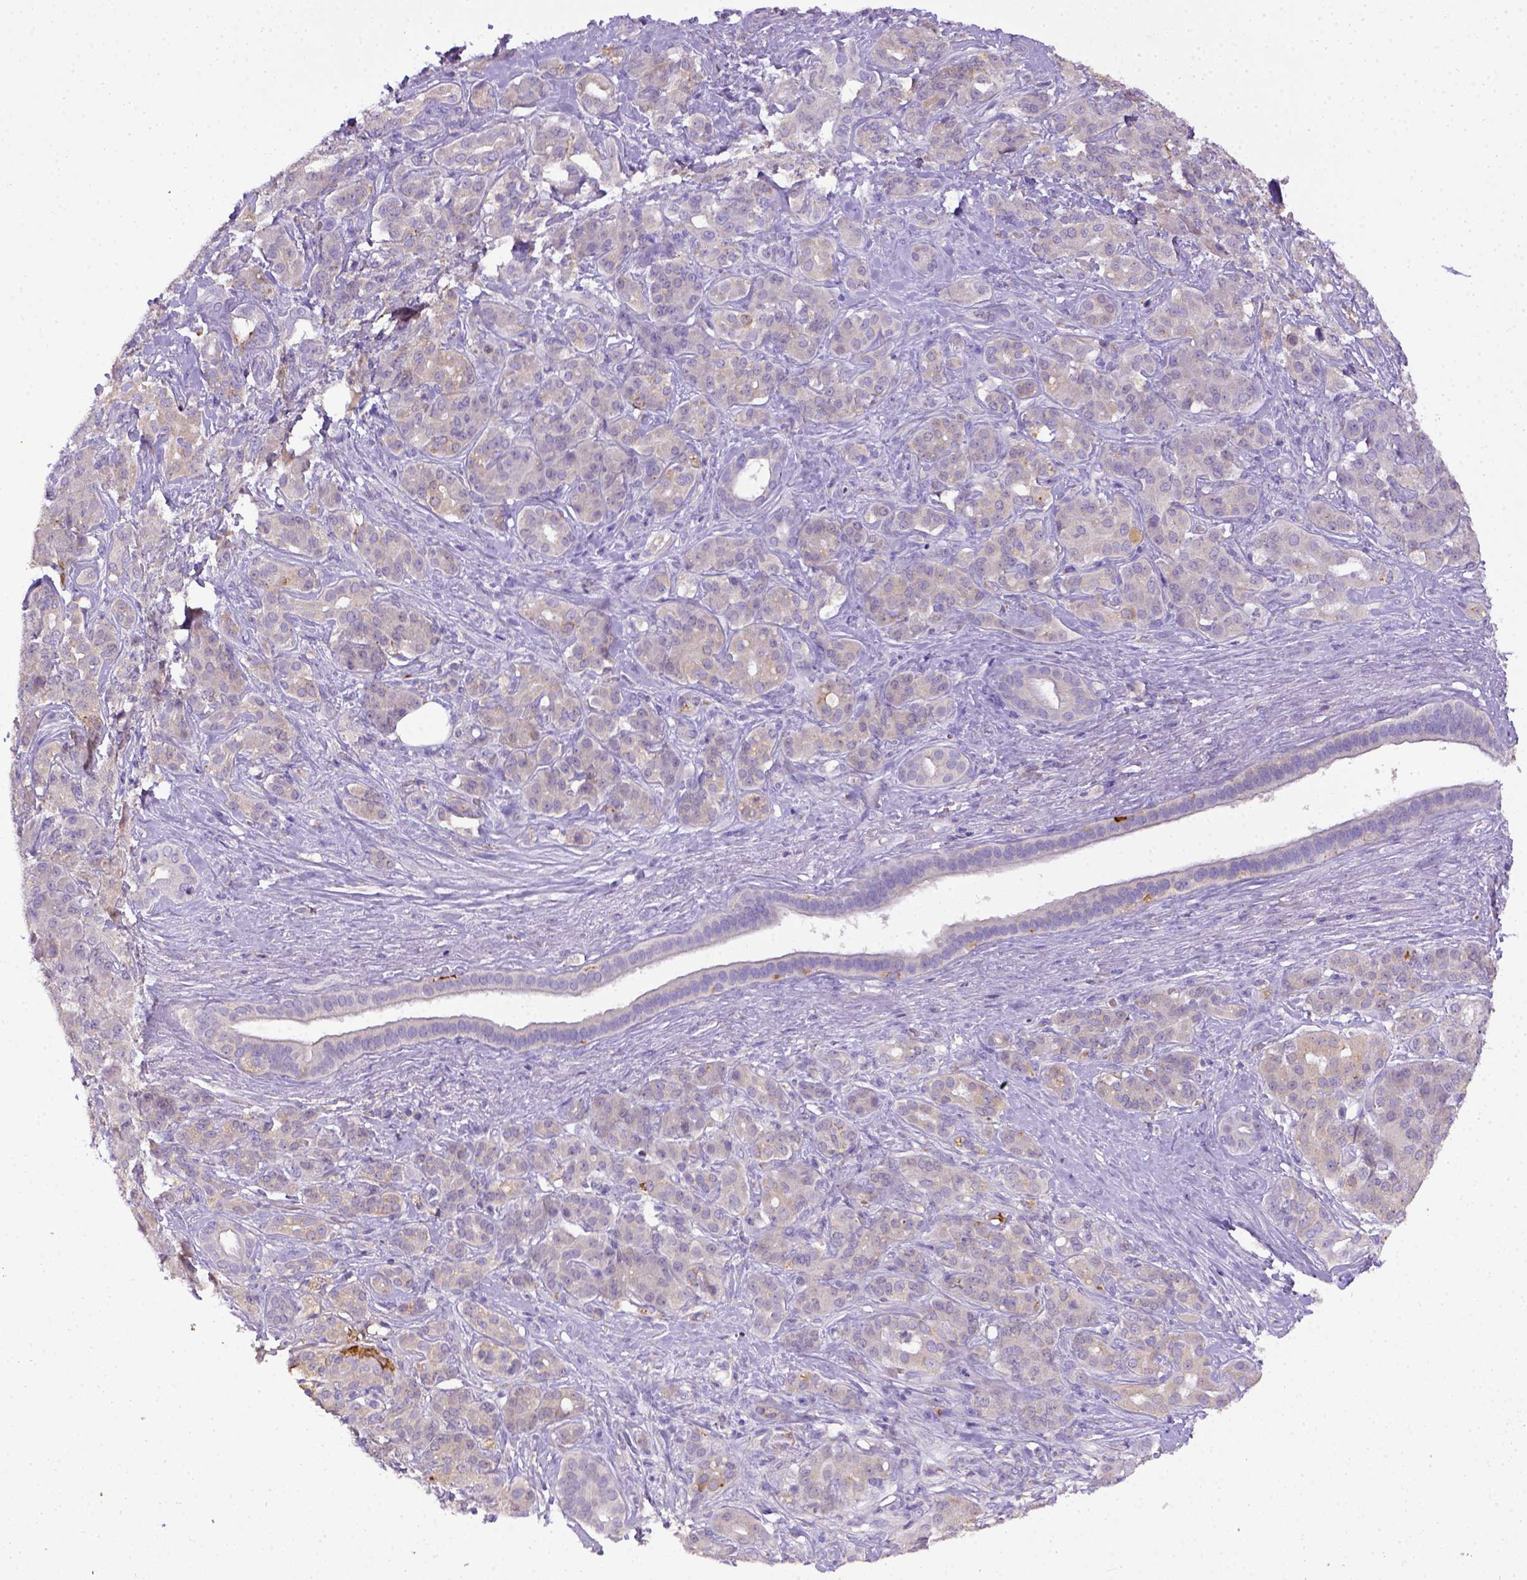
{"staining": {"intensity": "negative", "quantity": "none", "location": "none"}, "tissue": "pancreatic cancer", "cell_type": "Tumor cells", "image_type": "cancer", "snomed": [{"axis": "morphology", "description": "Normal tissue, NOS"}, {"axis": "morphology", "description": "Inflammation, NOS"}, {"axis": "morphology", "description": "Adenocarcinoma, NOS"}, {"axis": "topography", "description": "Pancreas"}], "caption": "Immunohistochemistry (IHC) of adenocarcinoma (pancreatic) demonstrates no positivity in tumor cells.", "gene": "CD40", "patient": {"sex": "male", "age": 57}}